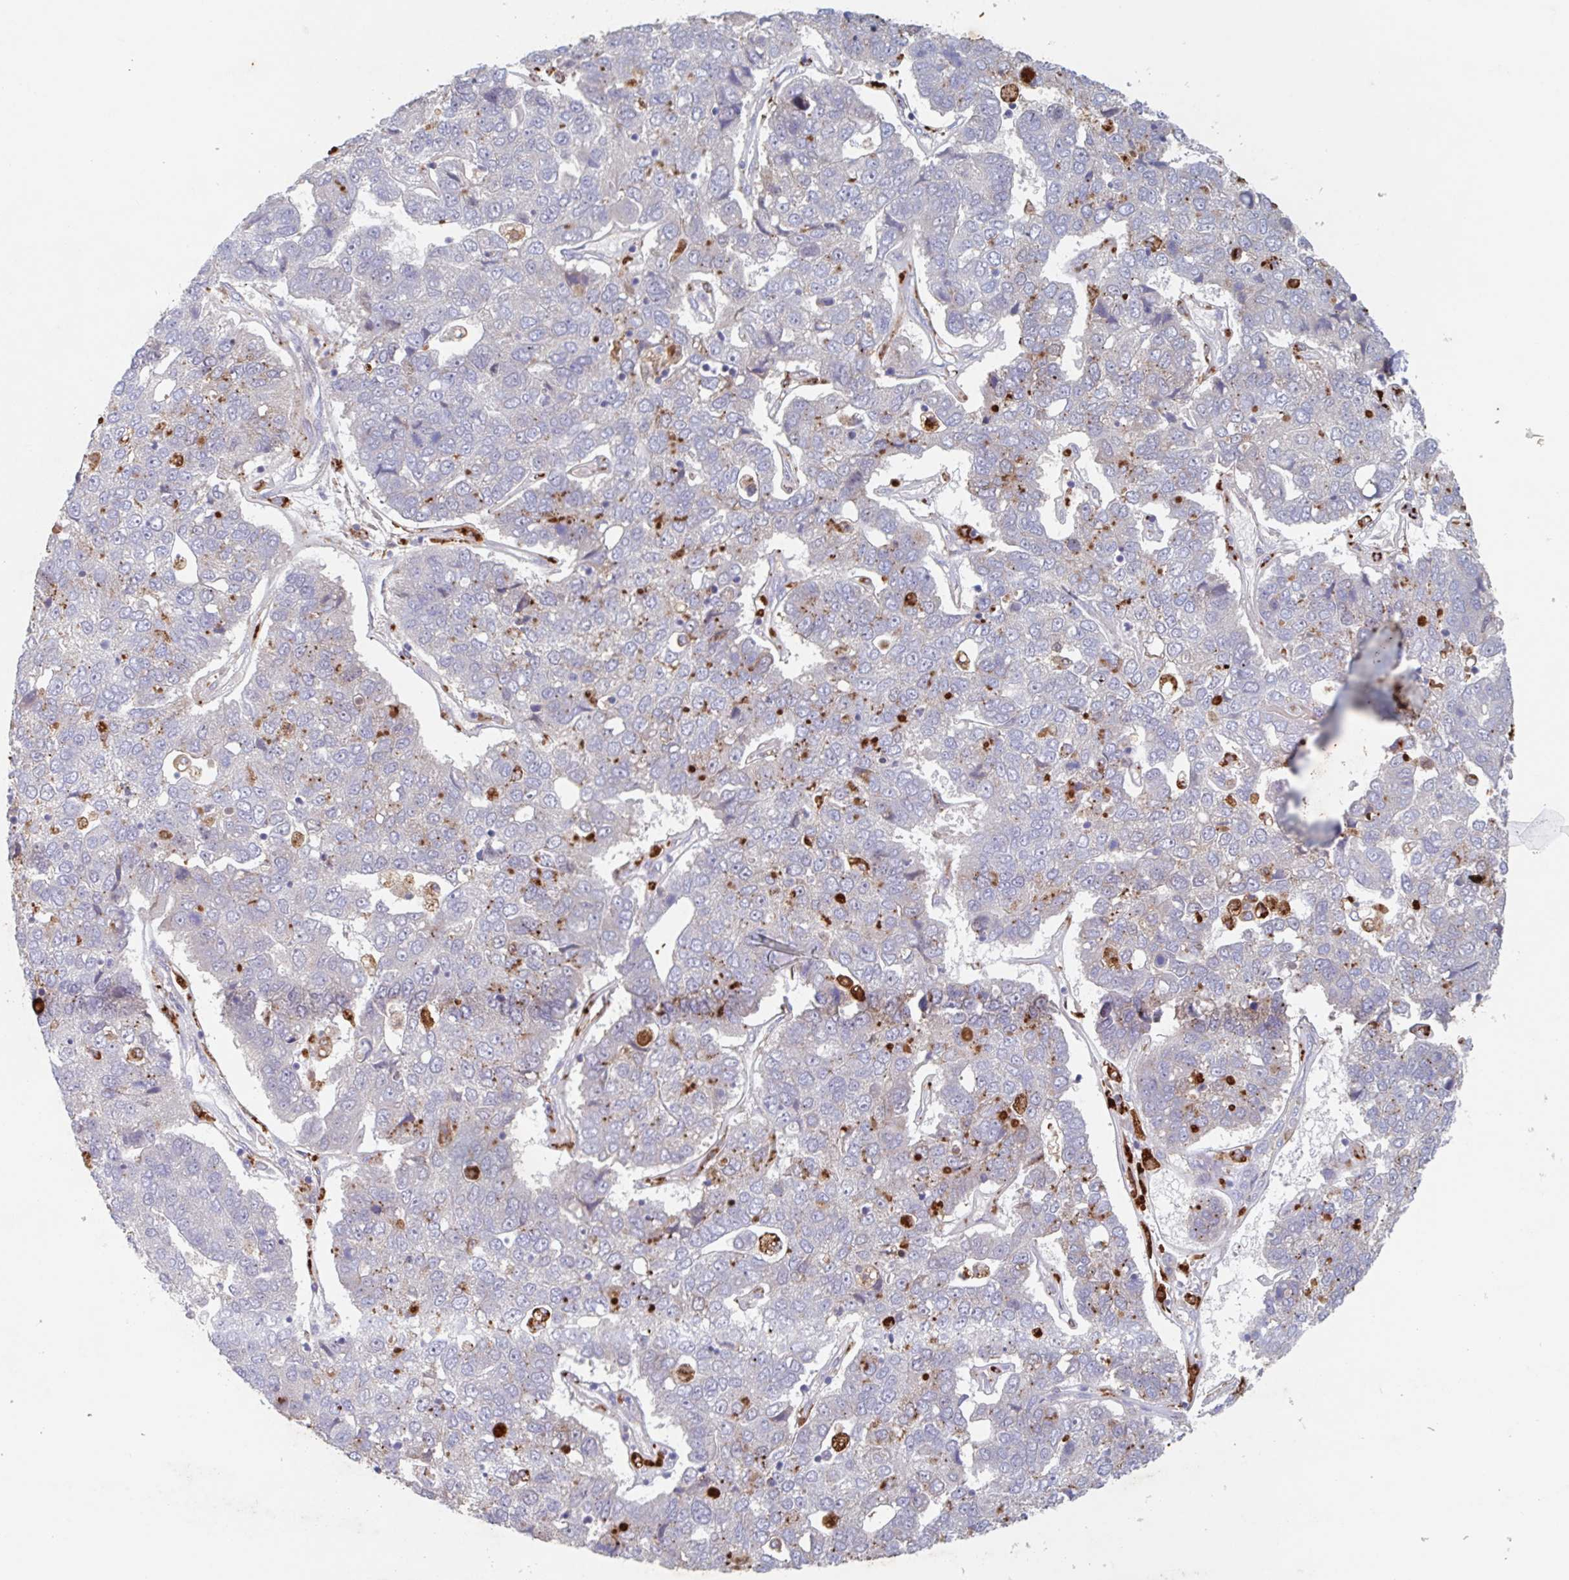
{"staining": {"intensity": "moderate", "quantity": "<25%", "location": "cytoplasmic/membranous"}, "tissue": "pancreatic cancer", "cell_type": "Tumor cells", "image_type": "cancer", "snomed": [{"axis": "morphology", "description": "Adenocarcinoma, NOS"}, {"axis": "topography", "description": "Pancreas"}], "caption": "Adenocarcinoma (pancreatic) stained for a protein shows moderate cytoplasmic/membranous positivity in tumor cells.", "gene": "MANBA", "patient": {"sex": "female", "age": 61}}